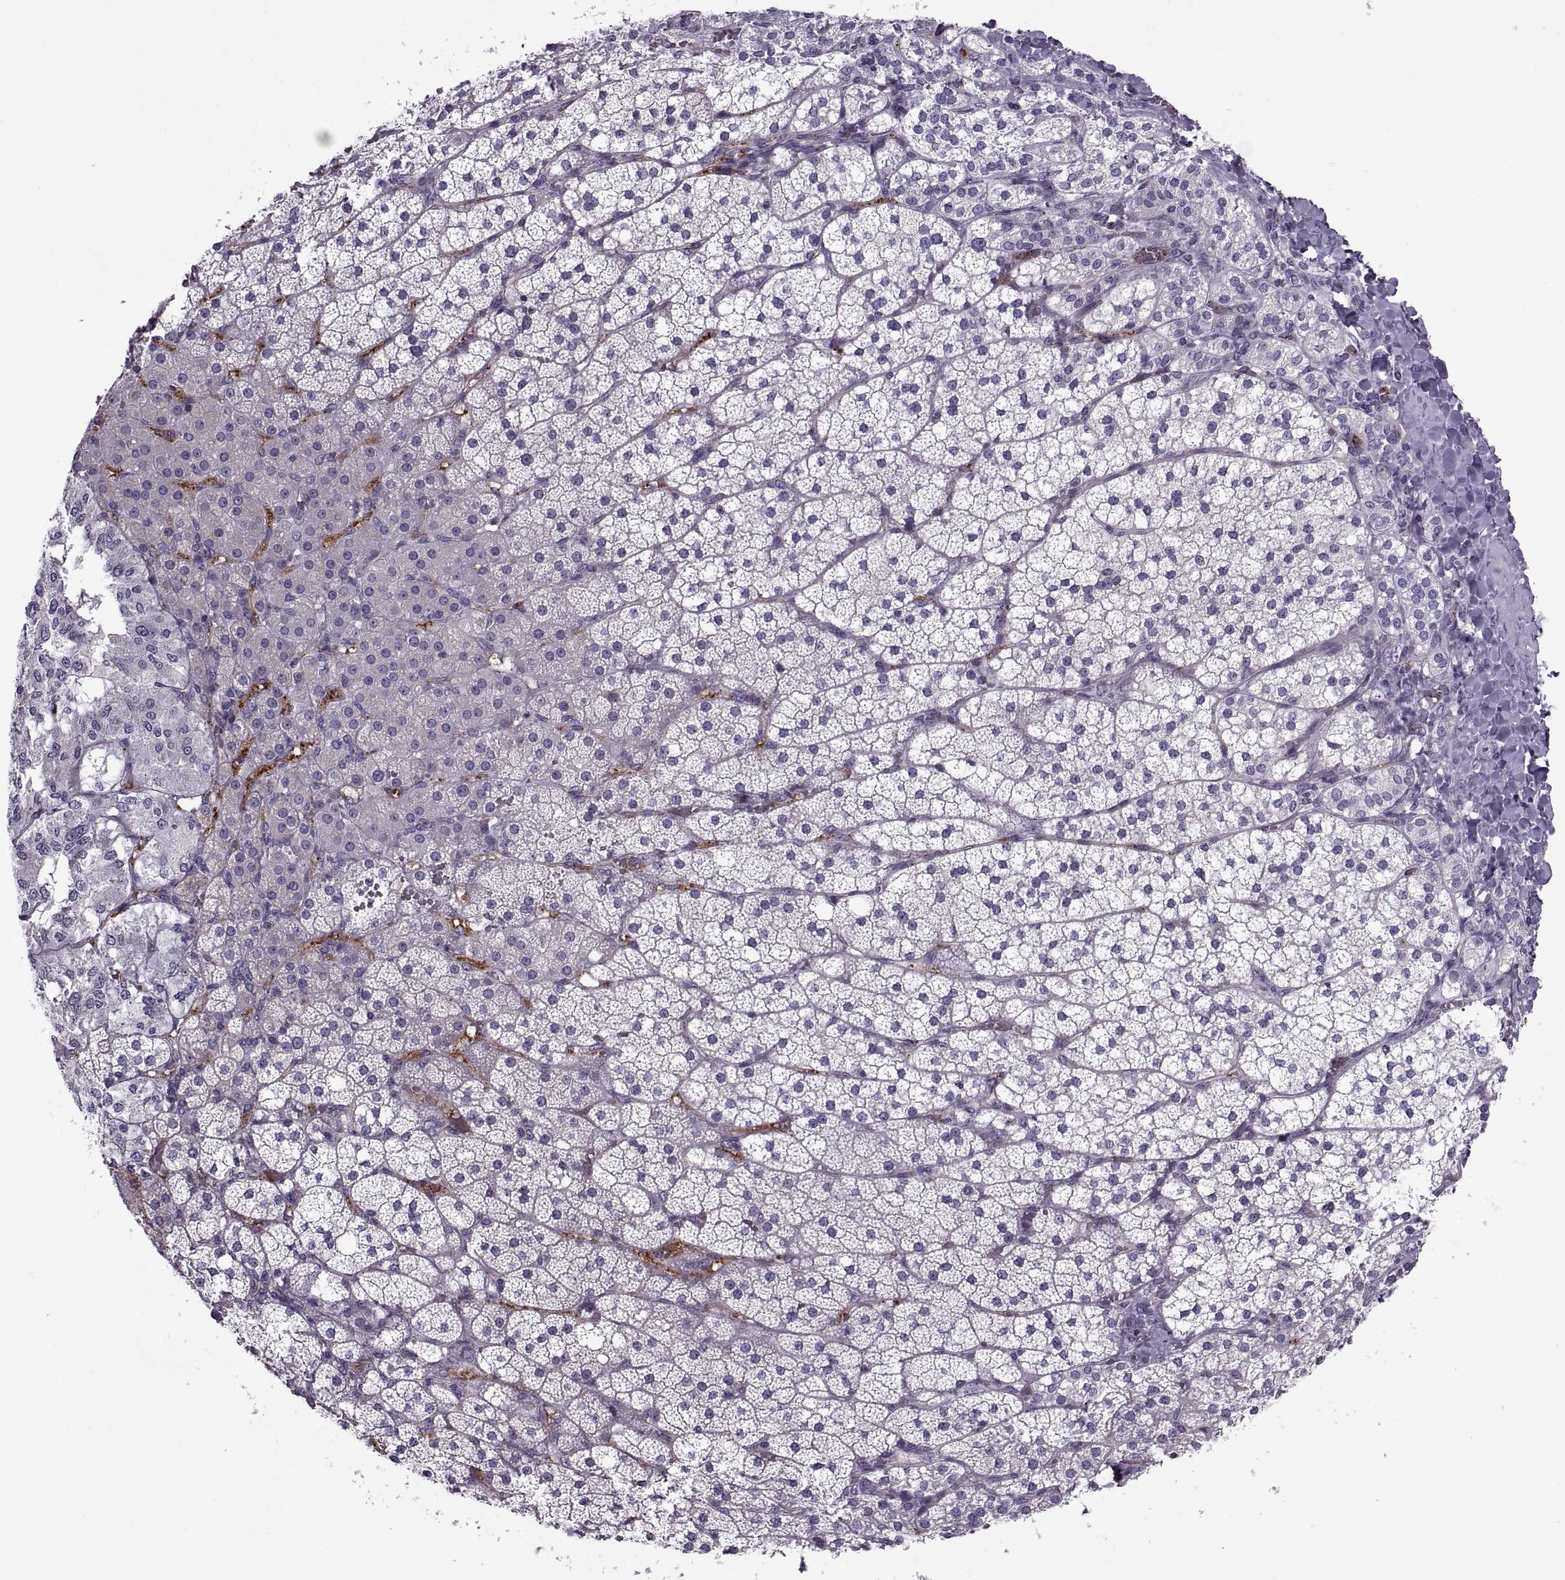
{"staining": {"intensity": "negative", "quantity": "none", "location": "none"}, "tissue": "adrenal gland", "cell_type": "Glandular cells", "image_type": "normal", "snomed": [{"axis": "morphology", "description": "Normal tissue, NOS"}, {"axis": "topography", "description": "Adrenal gland"}], "caption": "Immunohistochemistry (IHC) of normal human adrenal gland demonstrates no staining in glandular cells.", "gene": "SLC2A14", "patient": {"sex": "male", "age": 53}}